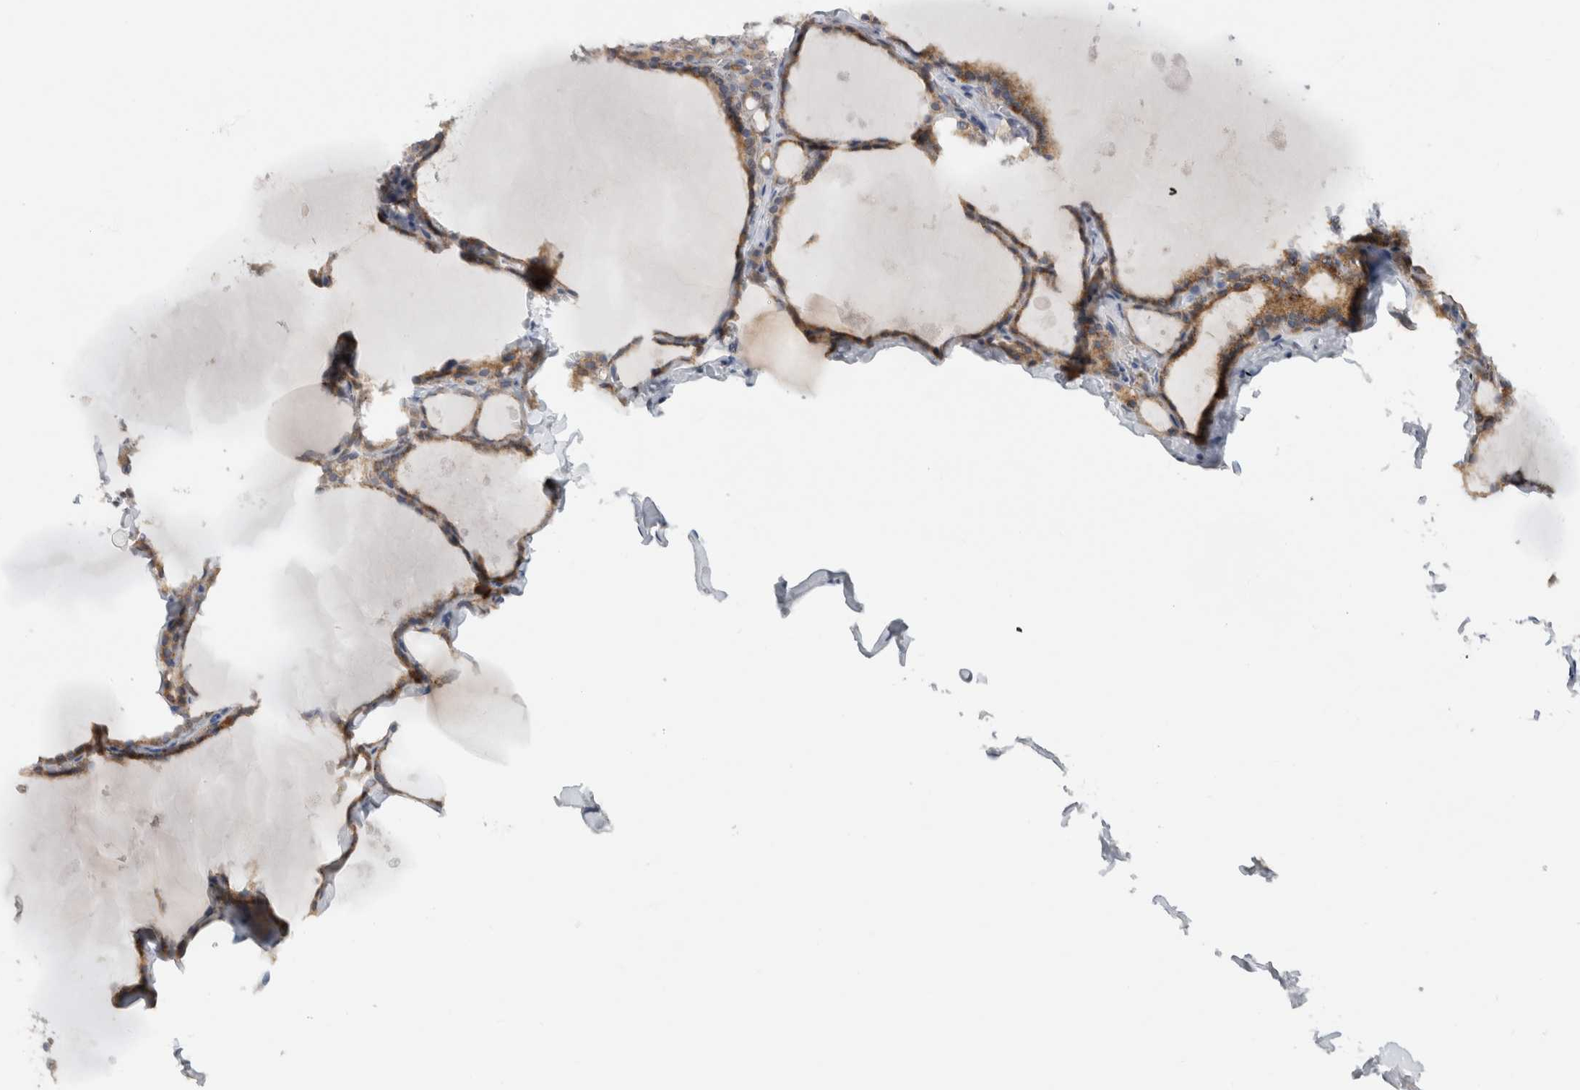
{"staining": {"intensity": "moderate", "quantity": ">75%", "location": "cytoplasmic/membranous"}, "tissue": "thyroid gland", "cell_type": "Glandular cells", "image_type": "normal", "snomed": [{"axis": "morphology", "description": "Normal tissue, NOS"}, {"axis": "topography", "description": "Thyroid gland"}], "caption": "Immunohistochemical staining of benign thyroid gland shows >75% levels of moderate cytoplasmic/membranous protein expression in approximately >75% of glandular cells. (Brightfield microscopy of DAB IHC at high magnification).", "gene": "RAB18", "patient": {"sex": "male", "age": 56}}